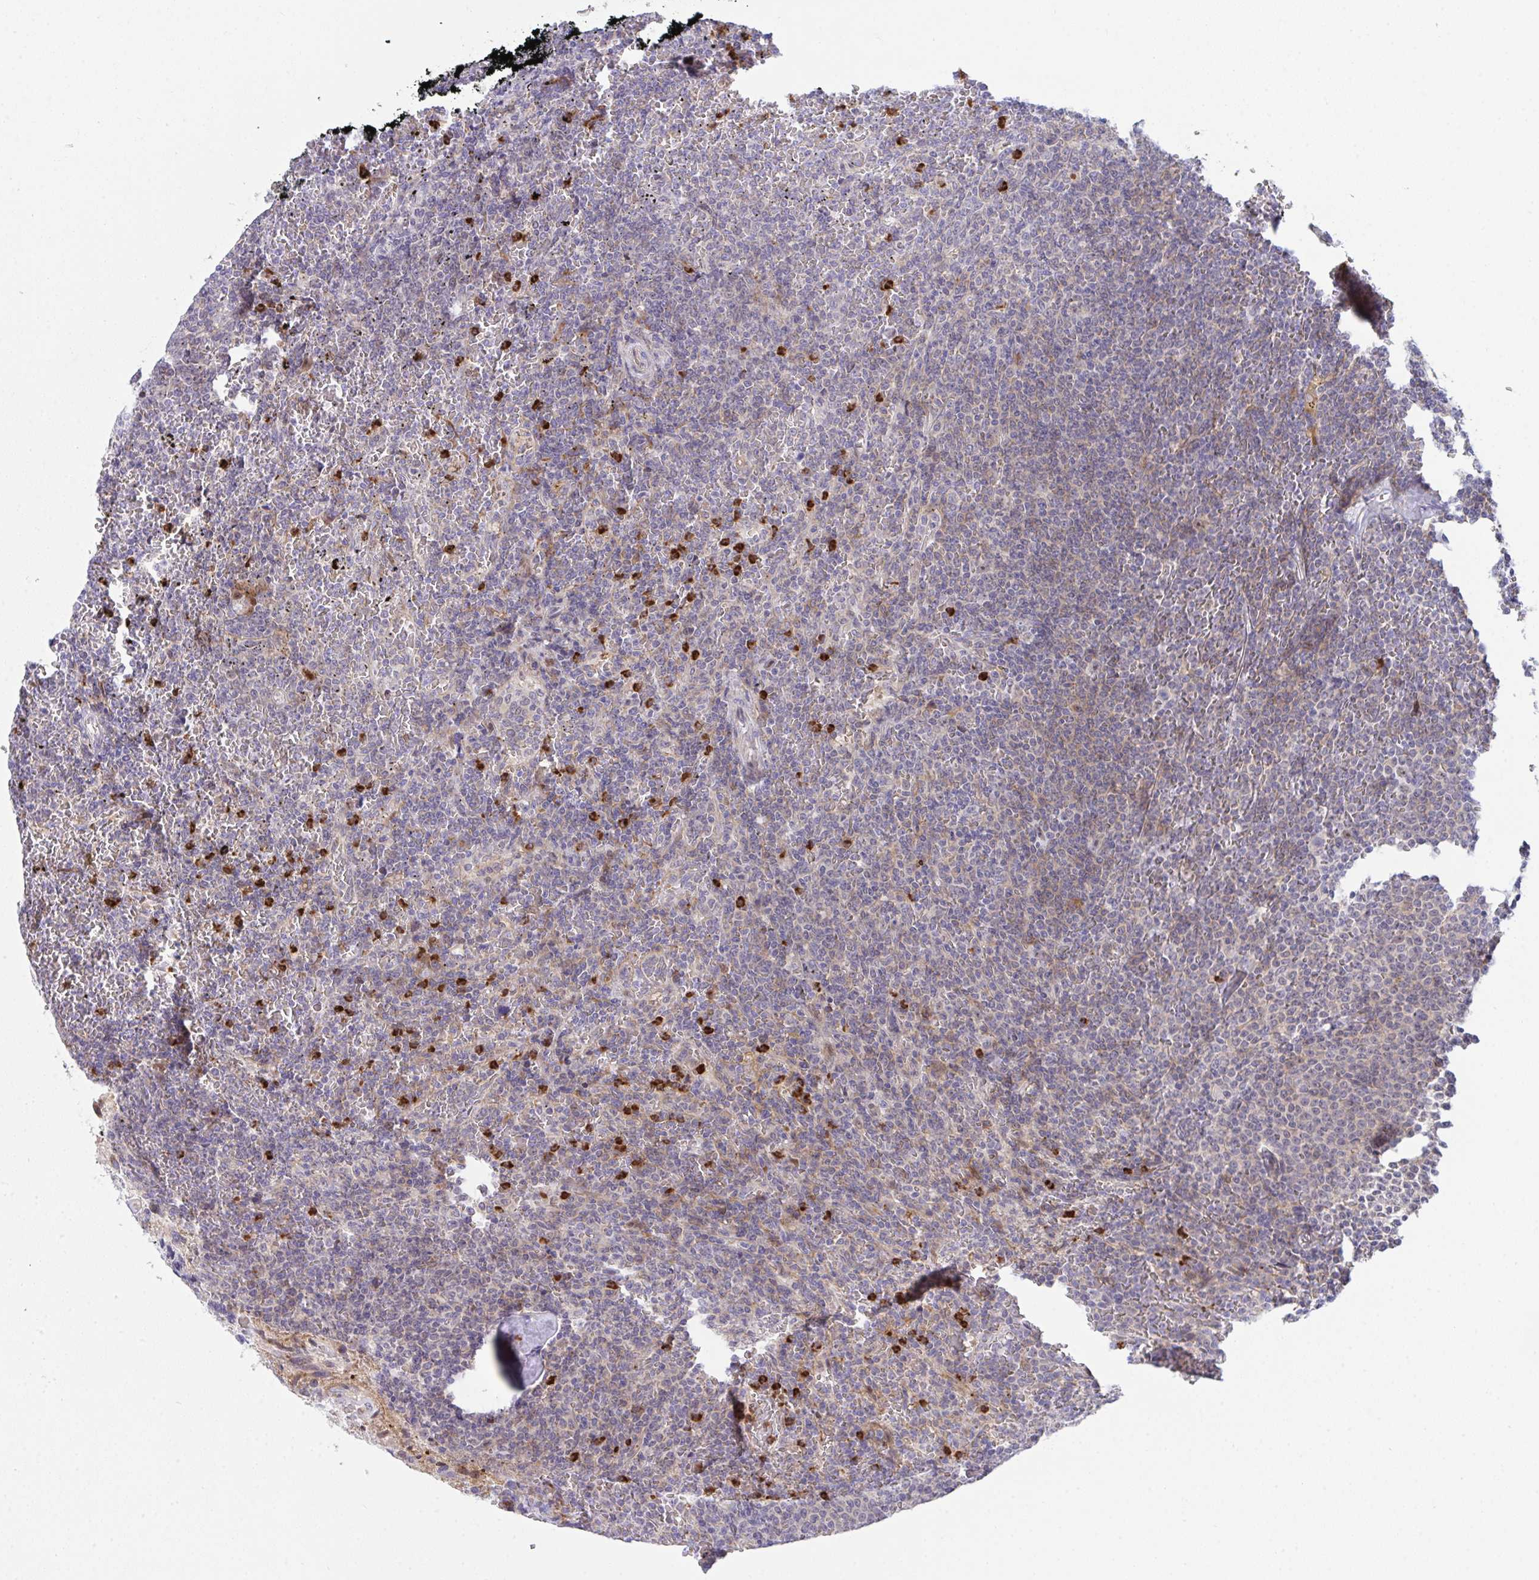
{"staining": {"intensity": "weak", "quantity": "<25%", "location": "cytoplasmic/membranous"}, "tissue": "lymphoma", "cell_type": "Tumor cells", "image_type": "cancer", "snomed": [{"axis": "morphology", "description": "Malignant lymphoma, non-Hodgkin's type, Low grade"}, {"axis": "topography", "description": "Spleen"}], "caption": "DAB (3,3'-diaminobenzidine) immunohistochemical staining of human malignant lymphoma, non-Hodgkin's type (low-grade) shows no significant staining in tumor cells.", "gene": "ZNF554", "patient": {"sex": "female", "age": 77}}